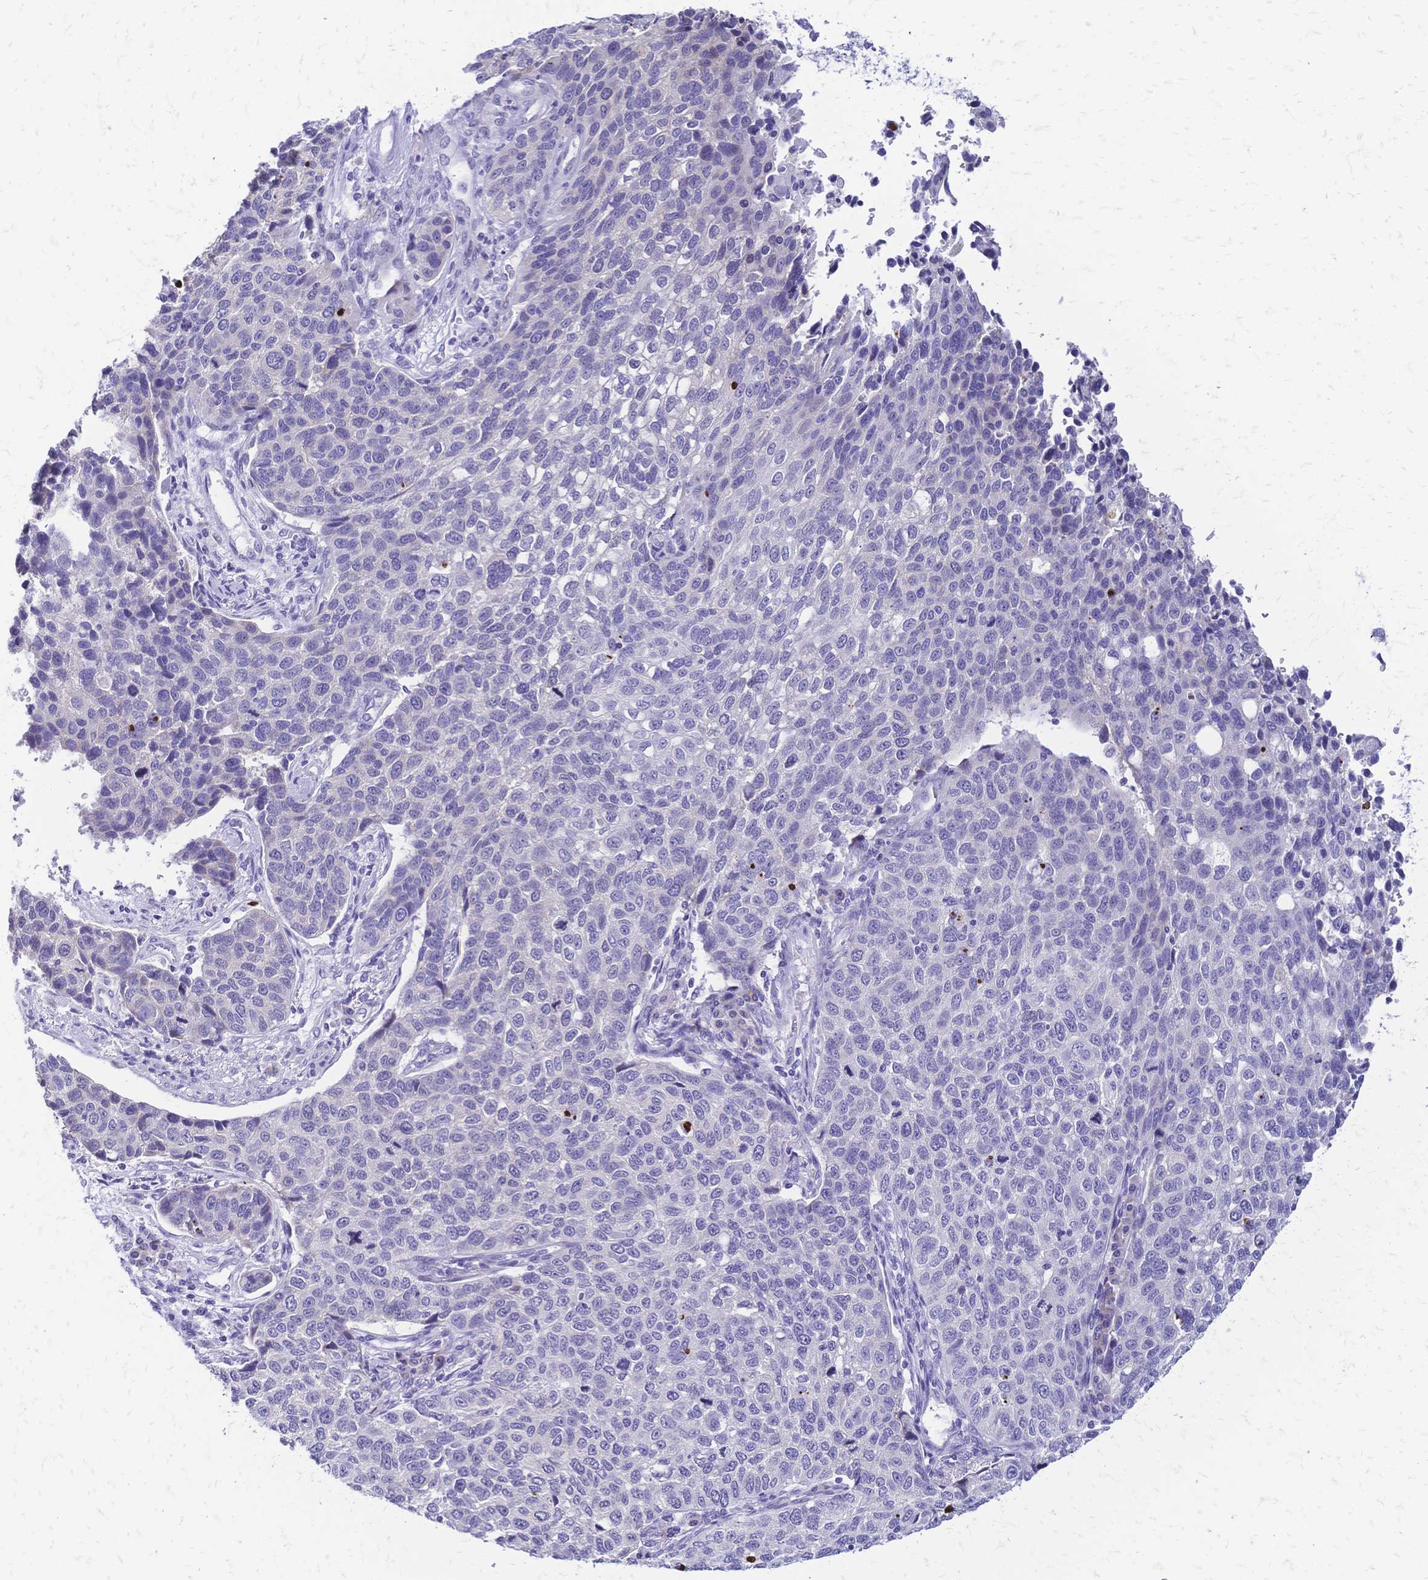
{"staining": {"intensity": "negative", "quantity": "none", "location": "none"}, "tissue": "lung cancer", "cell_type": "Tumor cells", "image_type": "cancer", "snomed": [{"axis": "morphology", "description": "Squamous cell carcinoma, NOS"}, {"axis": "topography", "description": "Lymph node"}, {"axis": "topography", "description": "Lung"}], "caption": "Tumor cells show no significant staining in squamous cell carcinoma (lung).", "gene": "GRB7", "patient": {"sex": "male", "age": 61}}